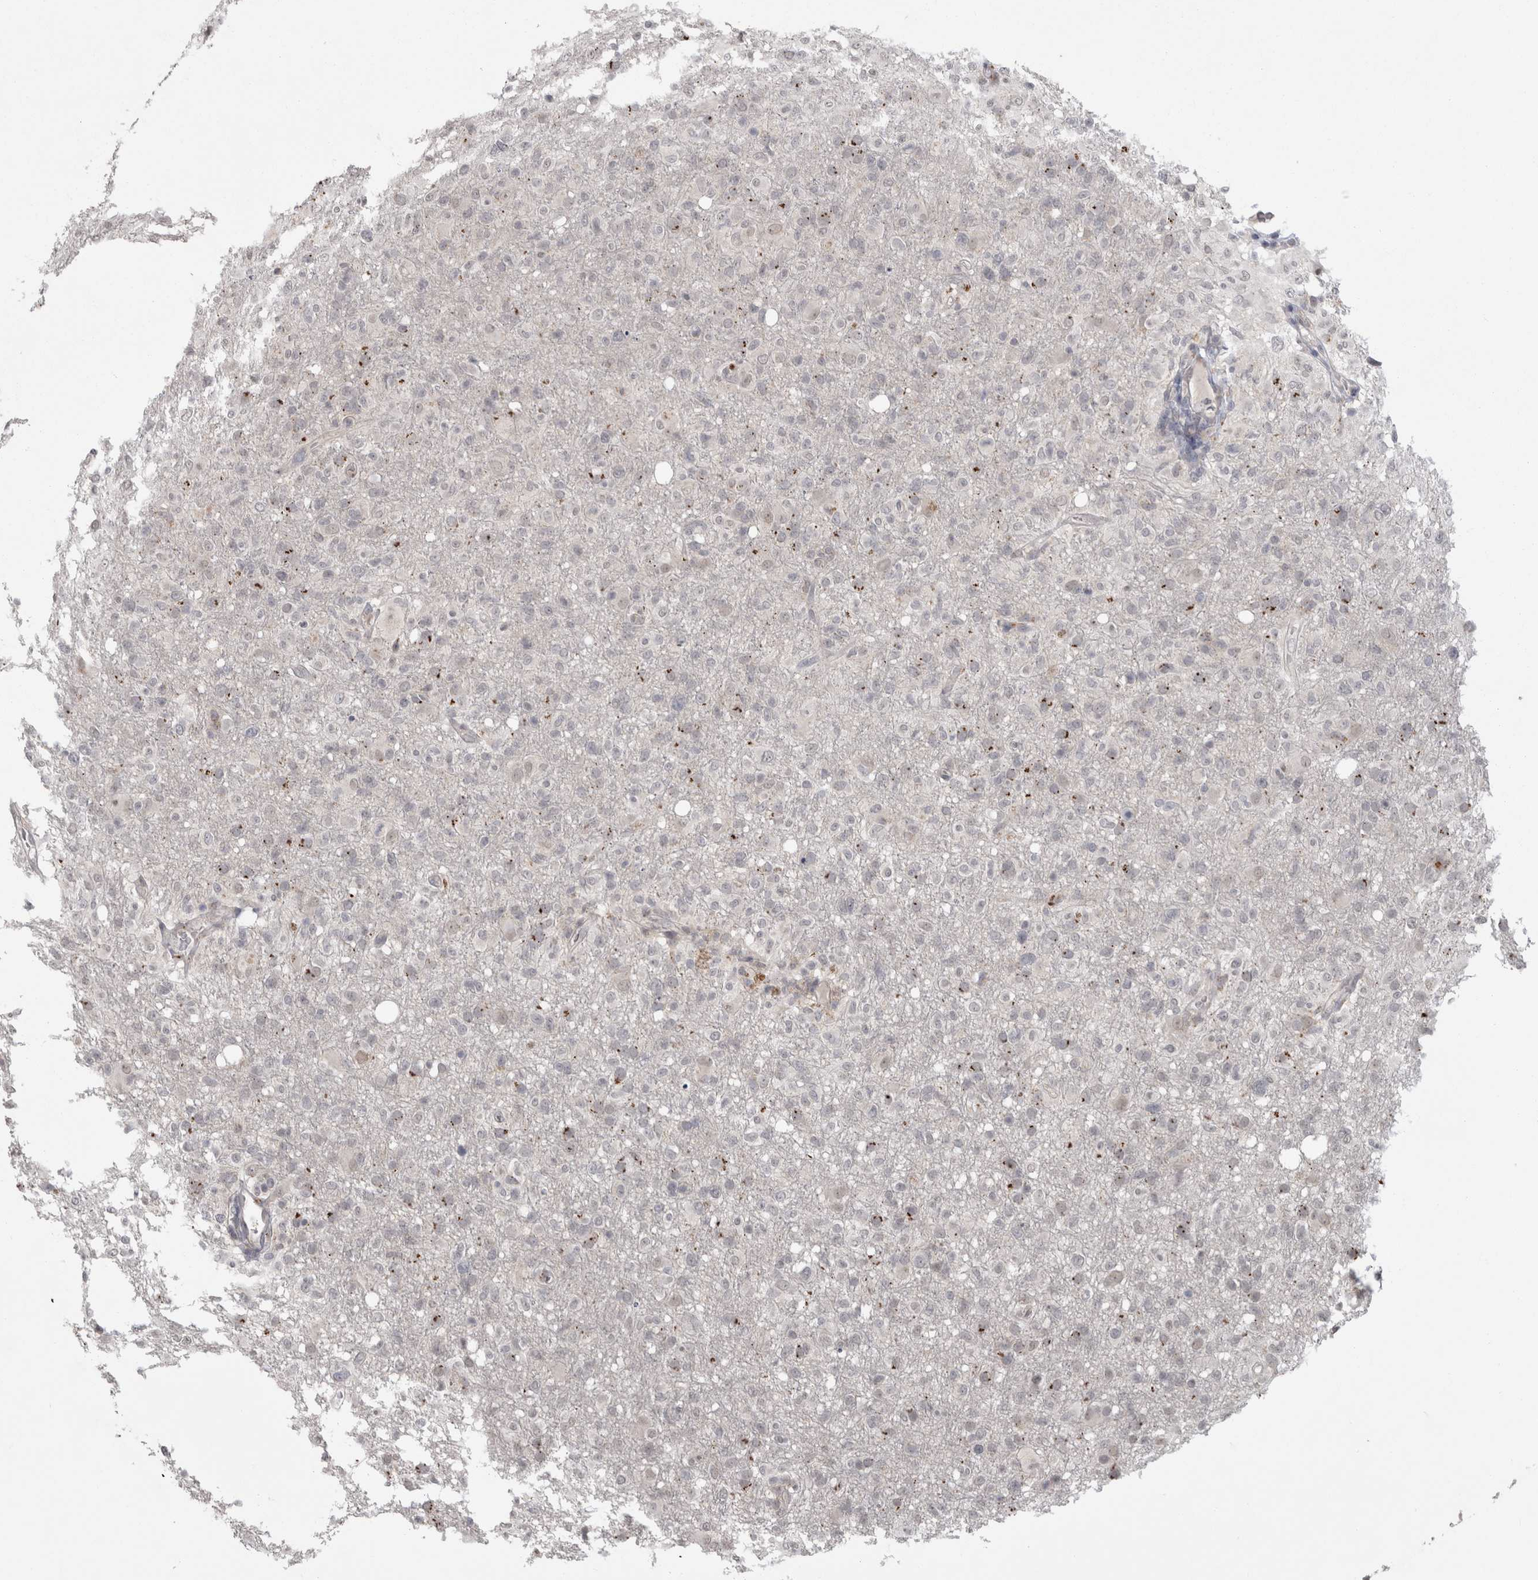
{"staining": {"intensity": "negative", "quantity": "none", "location": "none"}, "tissue": "glioma", "cell_type": "Tumor cells", "image_type": "cancer", "snomed": [{"axis": "morphology", "description": "Glioma, malignant, High grade"}, {"axis": "topography", "description": "Brain"}], "caption": "Tumor cells show no significant protein staining in malignant glioma (high-grade). (DAB IHC visualized using brightfield microscopy, high magnification).", "gene": "MTBP", "patient": {"sex": "female", "age": 57}}